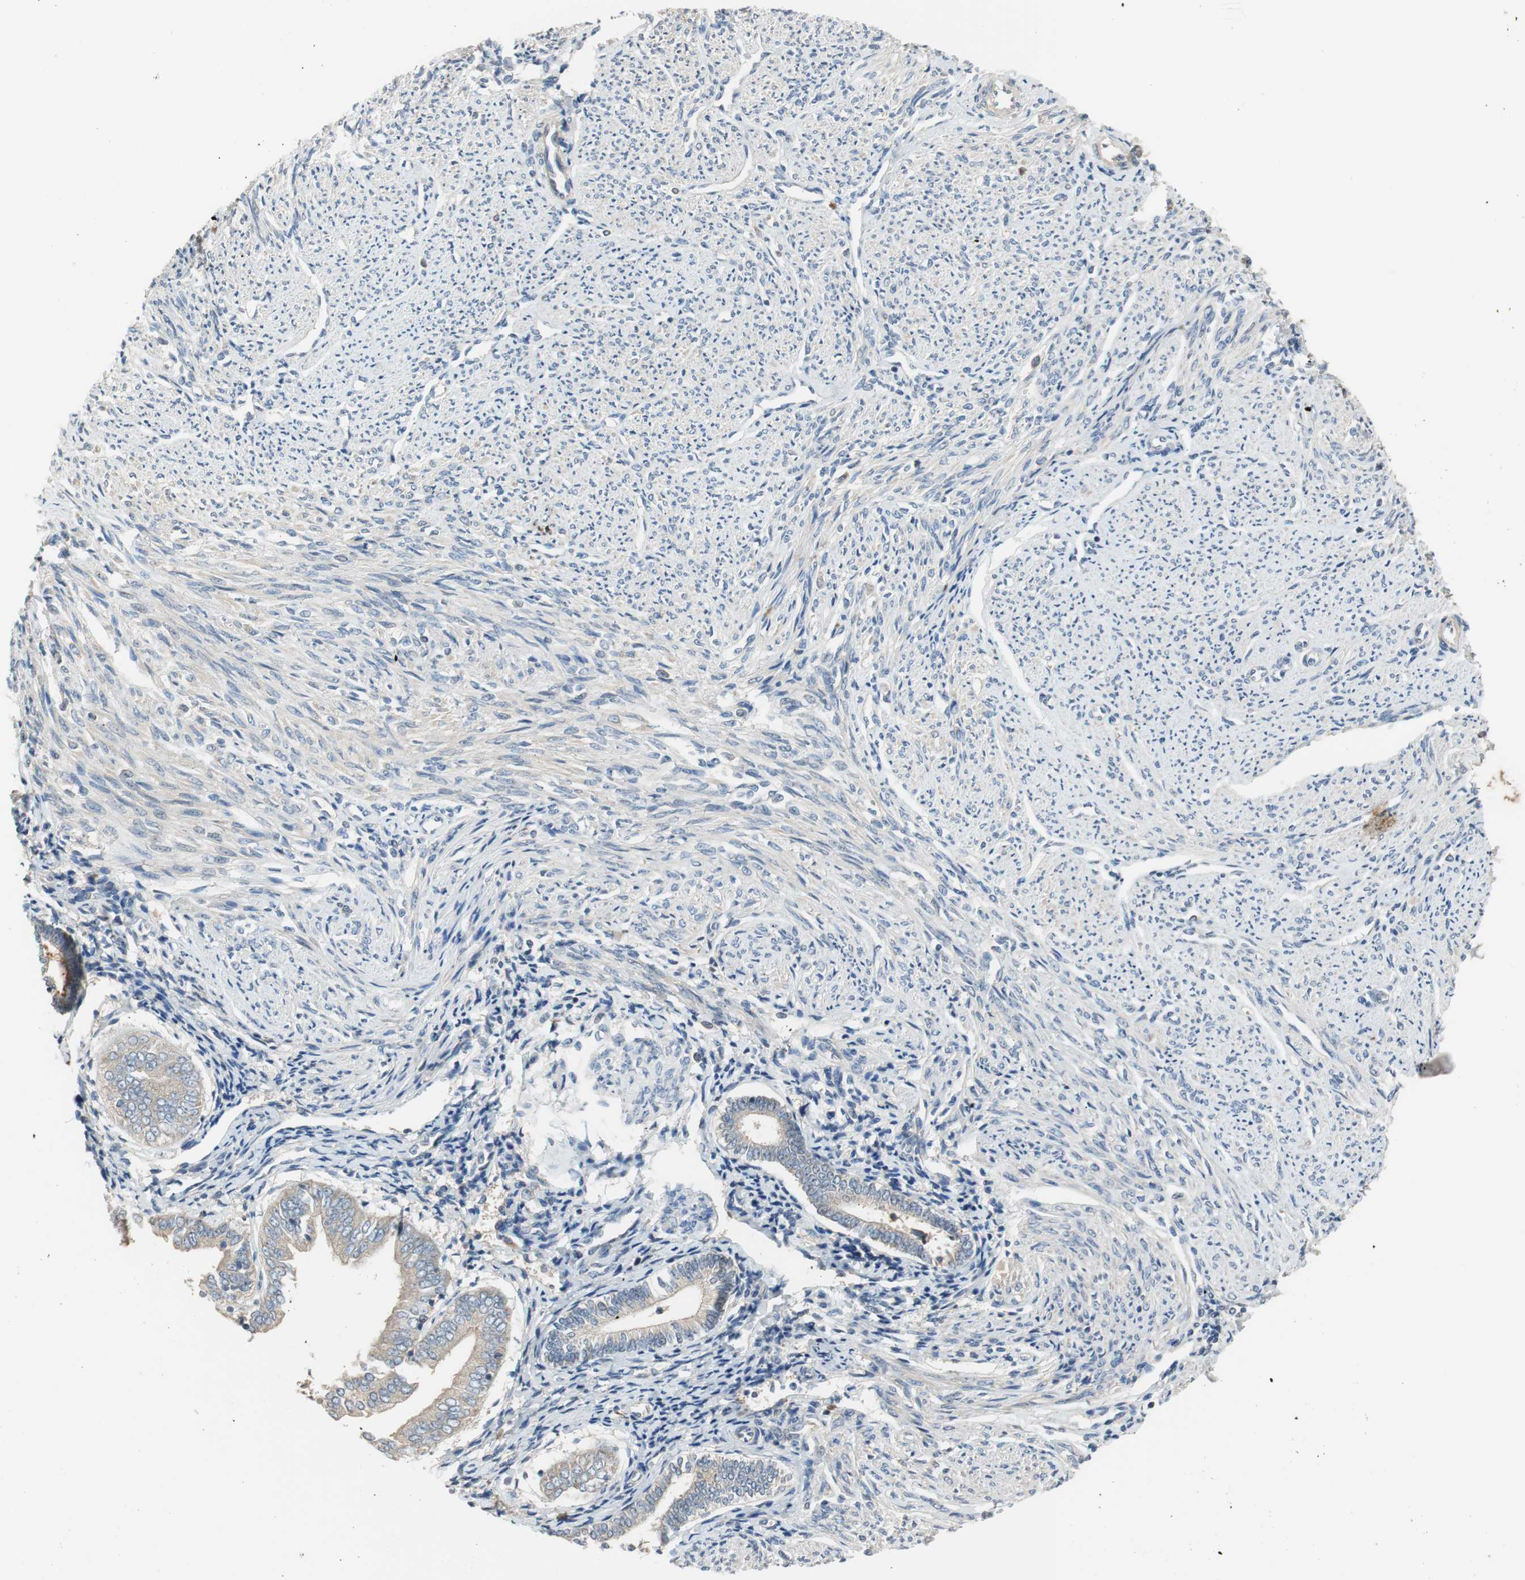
{"staining": {"intensity": "weak", "quantity": "25%-75%", "location": "cytoplasmic/membranous"}, "tissue": "smooth muscle", "cell_type": "Smooth muscle cells", "image_type": "normal", "snomed": [{"axis": "morphology", "description": "Normal tissue, NOS"}, {"axis": "topography", "description": "Smooth muscle"}], "caption": "Brown immunohistochemical staining in normal smooth muscle reveals weak cytoplasmic/membranous positivity in approximately 25%-75% of smooth muscle cells. Nuclei are stained in blue.", "gene": "C4A", "patient": {"sex": "female", "age": 65}}